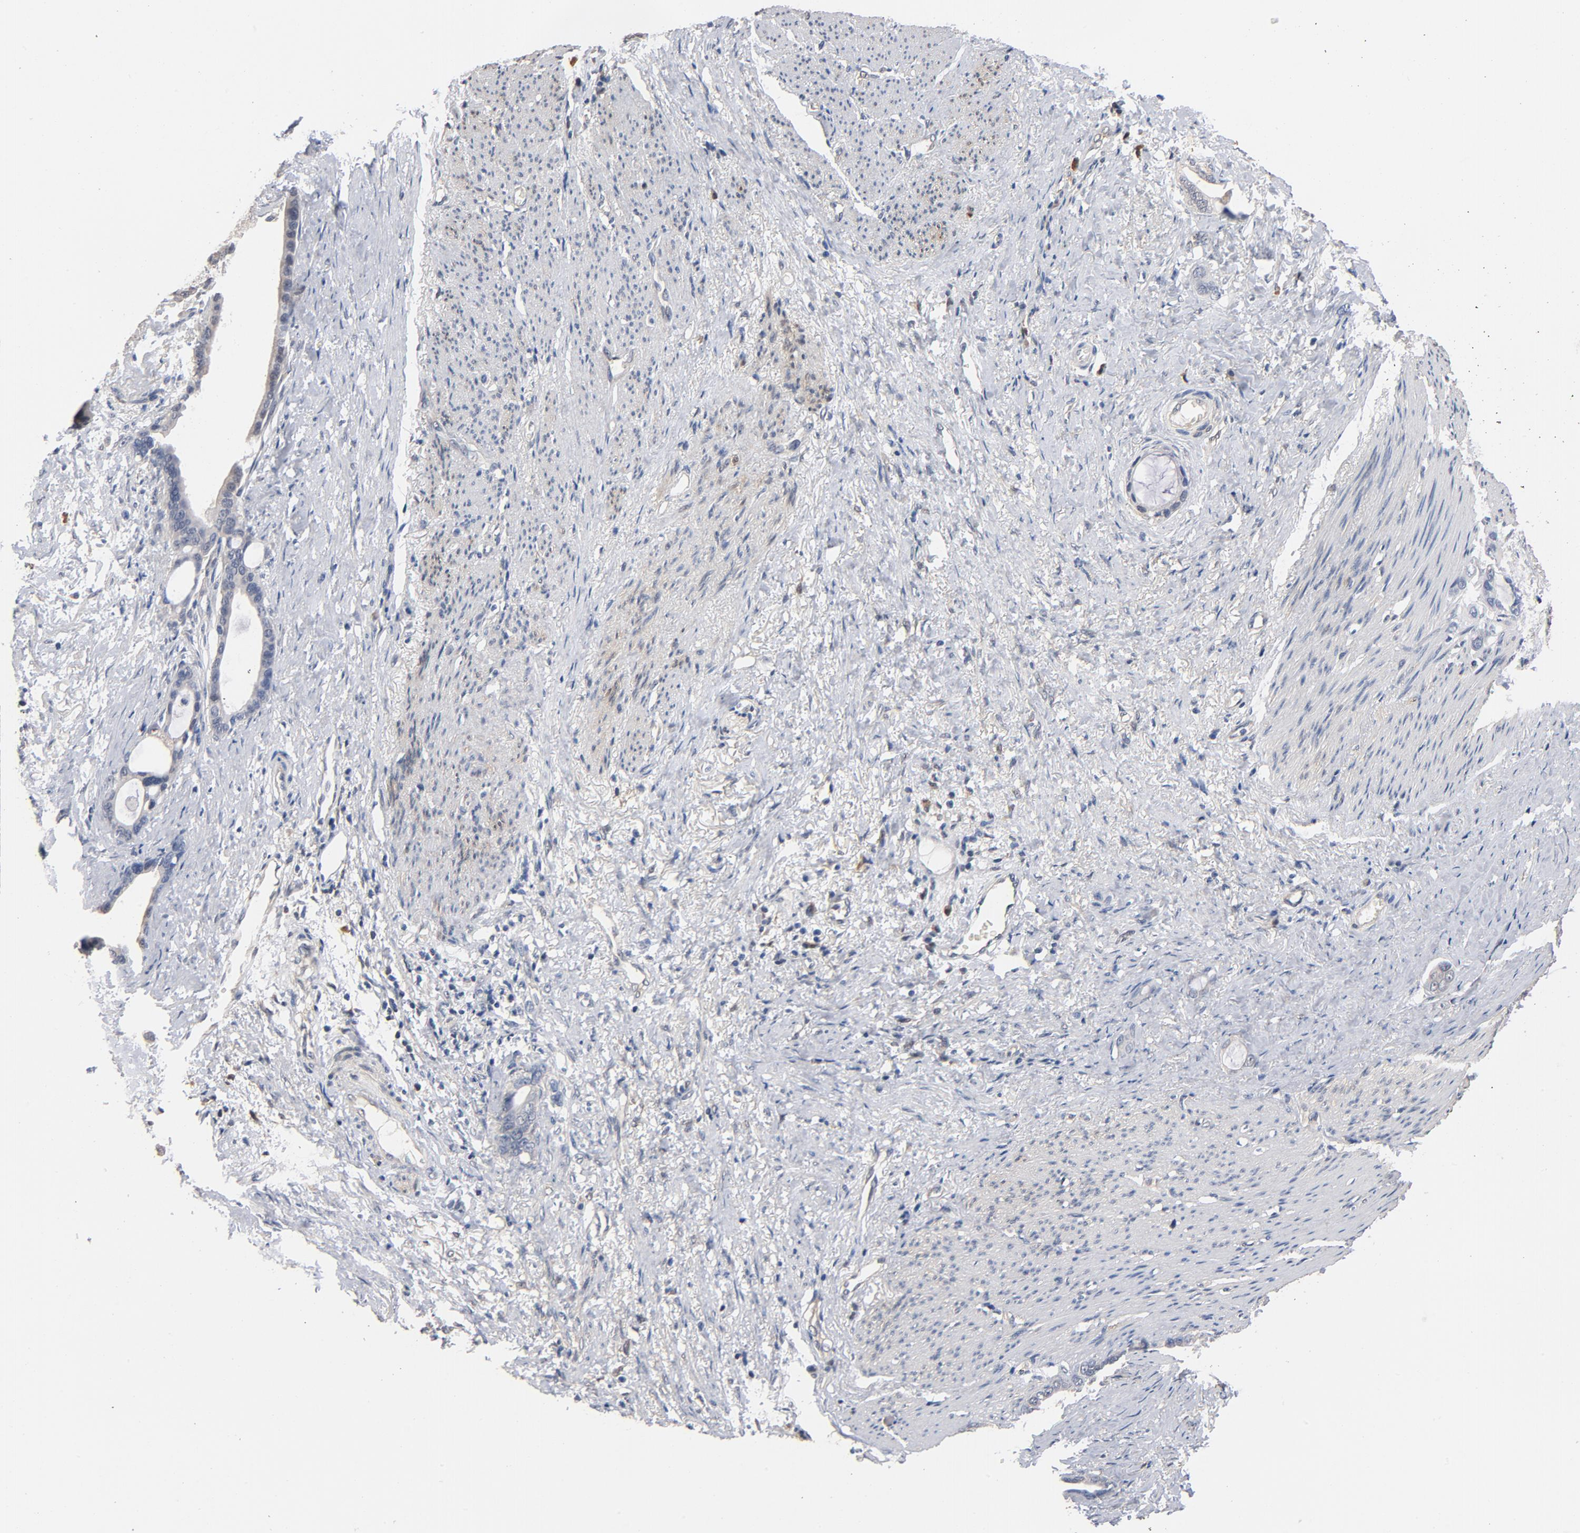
{"staining": {"intensity": "weak", "quantity": "<25%", "location": "cytoplasmic/membranous"}, "tissue": "stomach cancer", "cell_type": "Tumor cells", "image_type": "cancer", "snomed": [{"axis": "morphology", "description": "Adenocarcinoma, NOS"}, {"axis": "topography", "description": "Stomach"}], "caption": "This histopathology image is of stomach cancer stained with IHC to label a protein in brown with the nuclei are counter-stained blue. There is no staining in tumor cells. Brightfield microscopy of immunohistochemistry stained with DAB (brown) and hematoxylin (blue), captured at high magnification.", "gene": "MIF", "patient": {"sex": "female", "age": 75}}